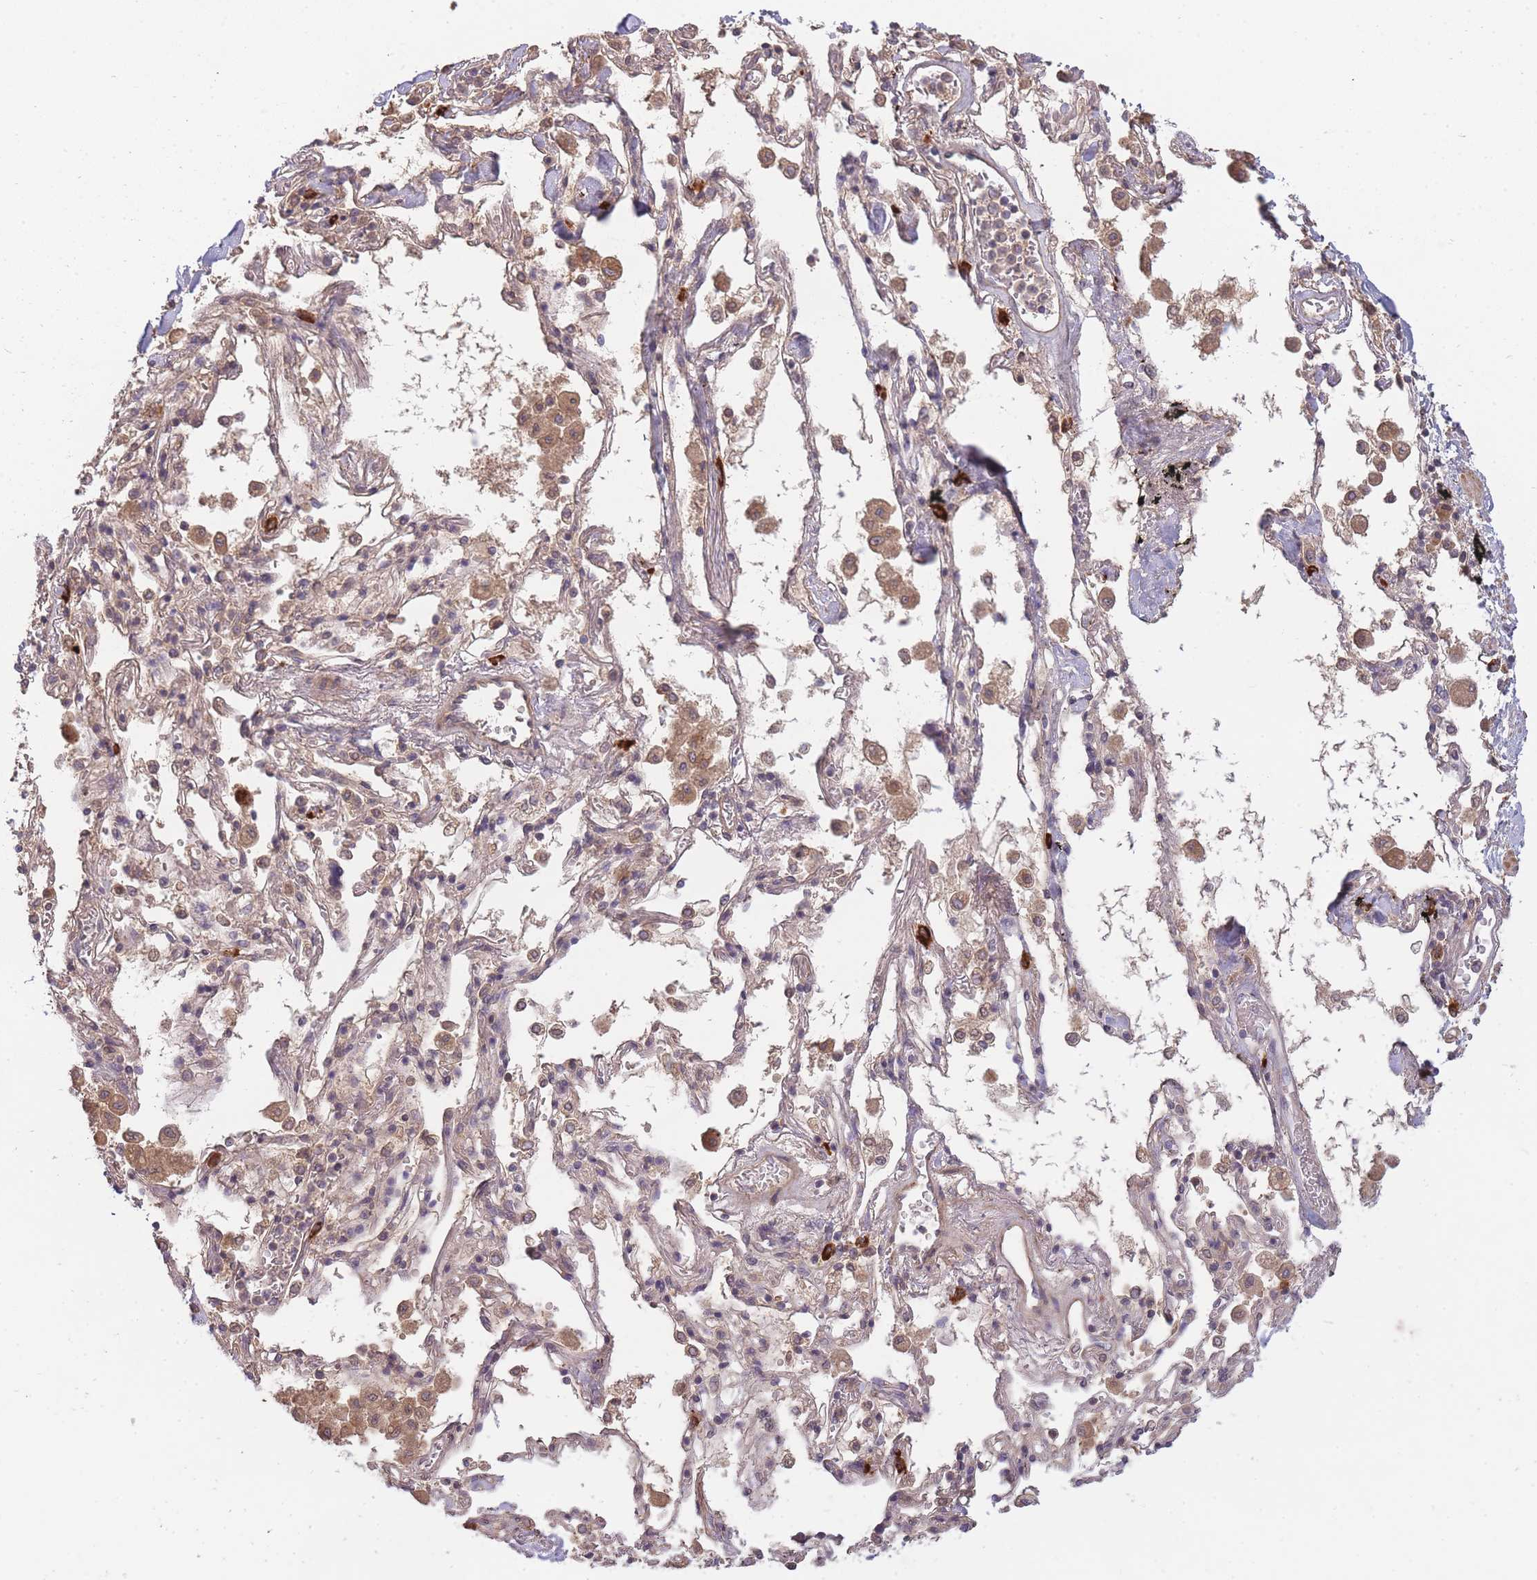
{"staining": {"intensity": "negative", "quantity": "none", "location": "none"}, "tissue": "adipose tissue", "cell_type": "Adipocytes", "image_type": "normal", "snomed": [{"axis": "morphology", "description": "Normal tissue, NOS"}, {"axis": "topography", "description": "Cartilage tissue"}], "caption": "Immunohistochemical staining of unremarkable human adipose tissue displays no significant positivity in adipocytes. Brightfield microscopy of immunohistochemistry stained with DAB (brown) and hematoxylin (blue), captured at high magnification.", "gene": "SMC6", "patient": {"sex": "male", "age": 73}}